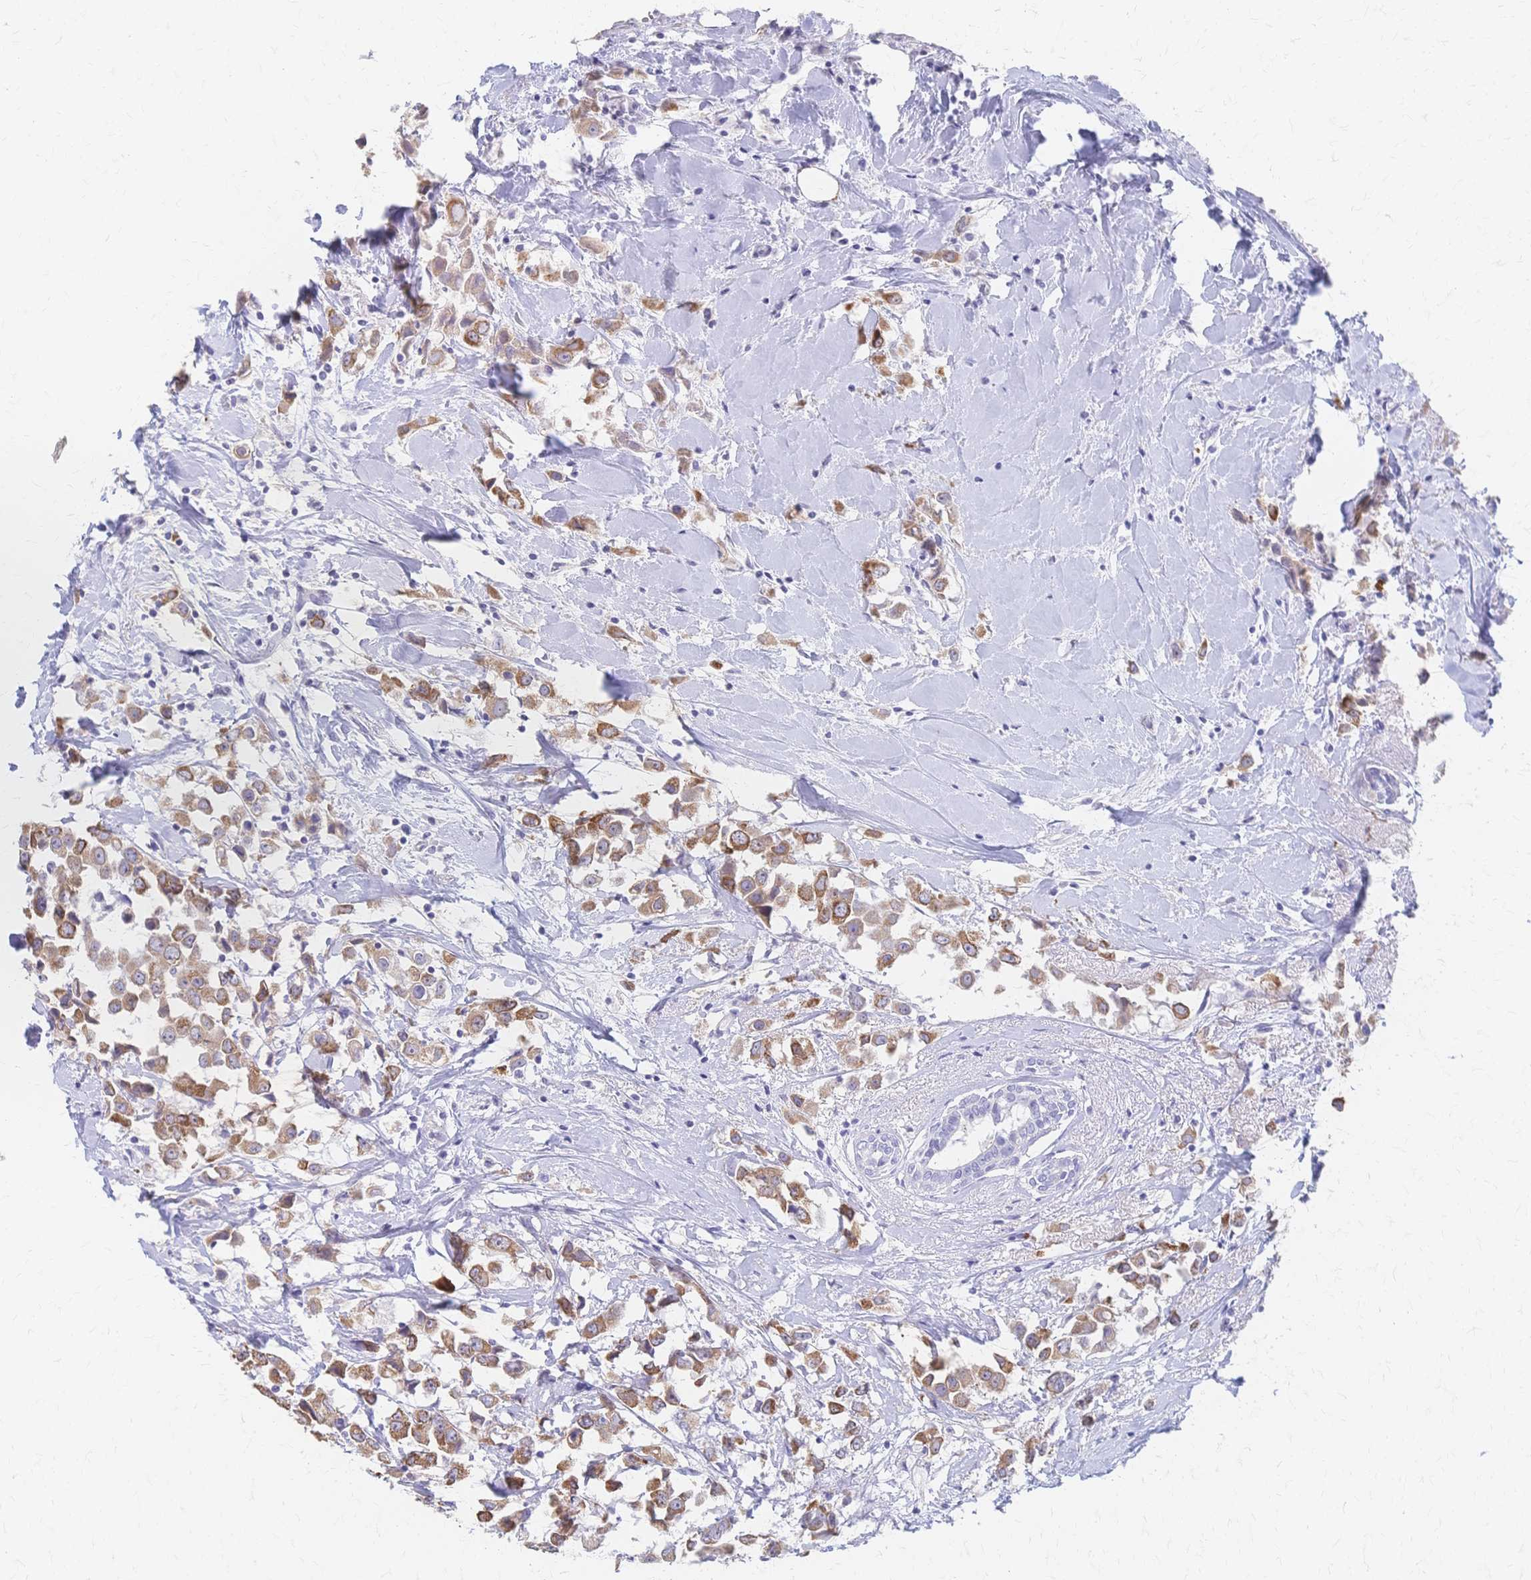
{"staining": {"intensity": "moderate", "quantity": ">75%", "location": "cytoplasmic/membranous"}, "tissue": "breast cancer", "cell_type": "Tumor cells", "image_type": "cancer", "snomed": [{"axis": "morphology", "description": "Duct carcinoma"}, {"axis": "topography", "description": "Breast"}], "caption": "Approximately >75% of tumor cells in intraductal carcinoma (breast) show moderate cytoplasmic/membranous protein positivity as visualized by brown immunohistochemical staining.", "gene": "CYB5A", "patient": {"sex": "female", "age": 61}}